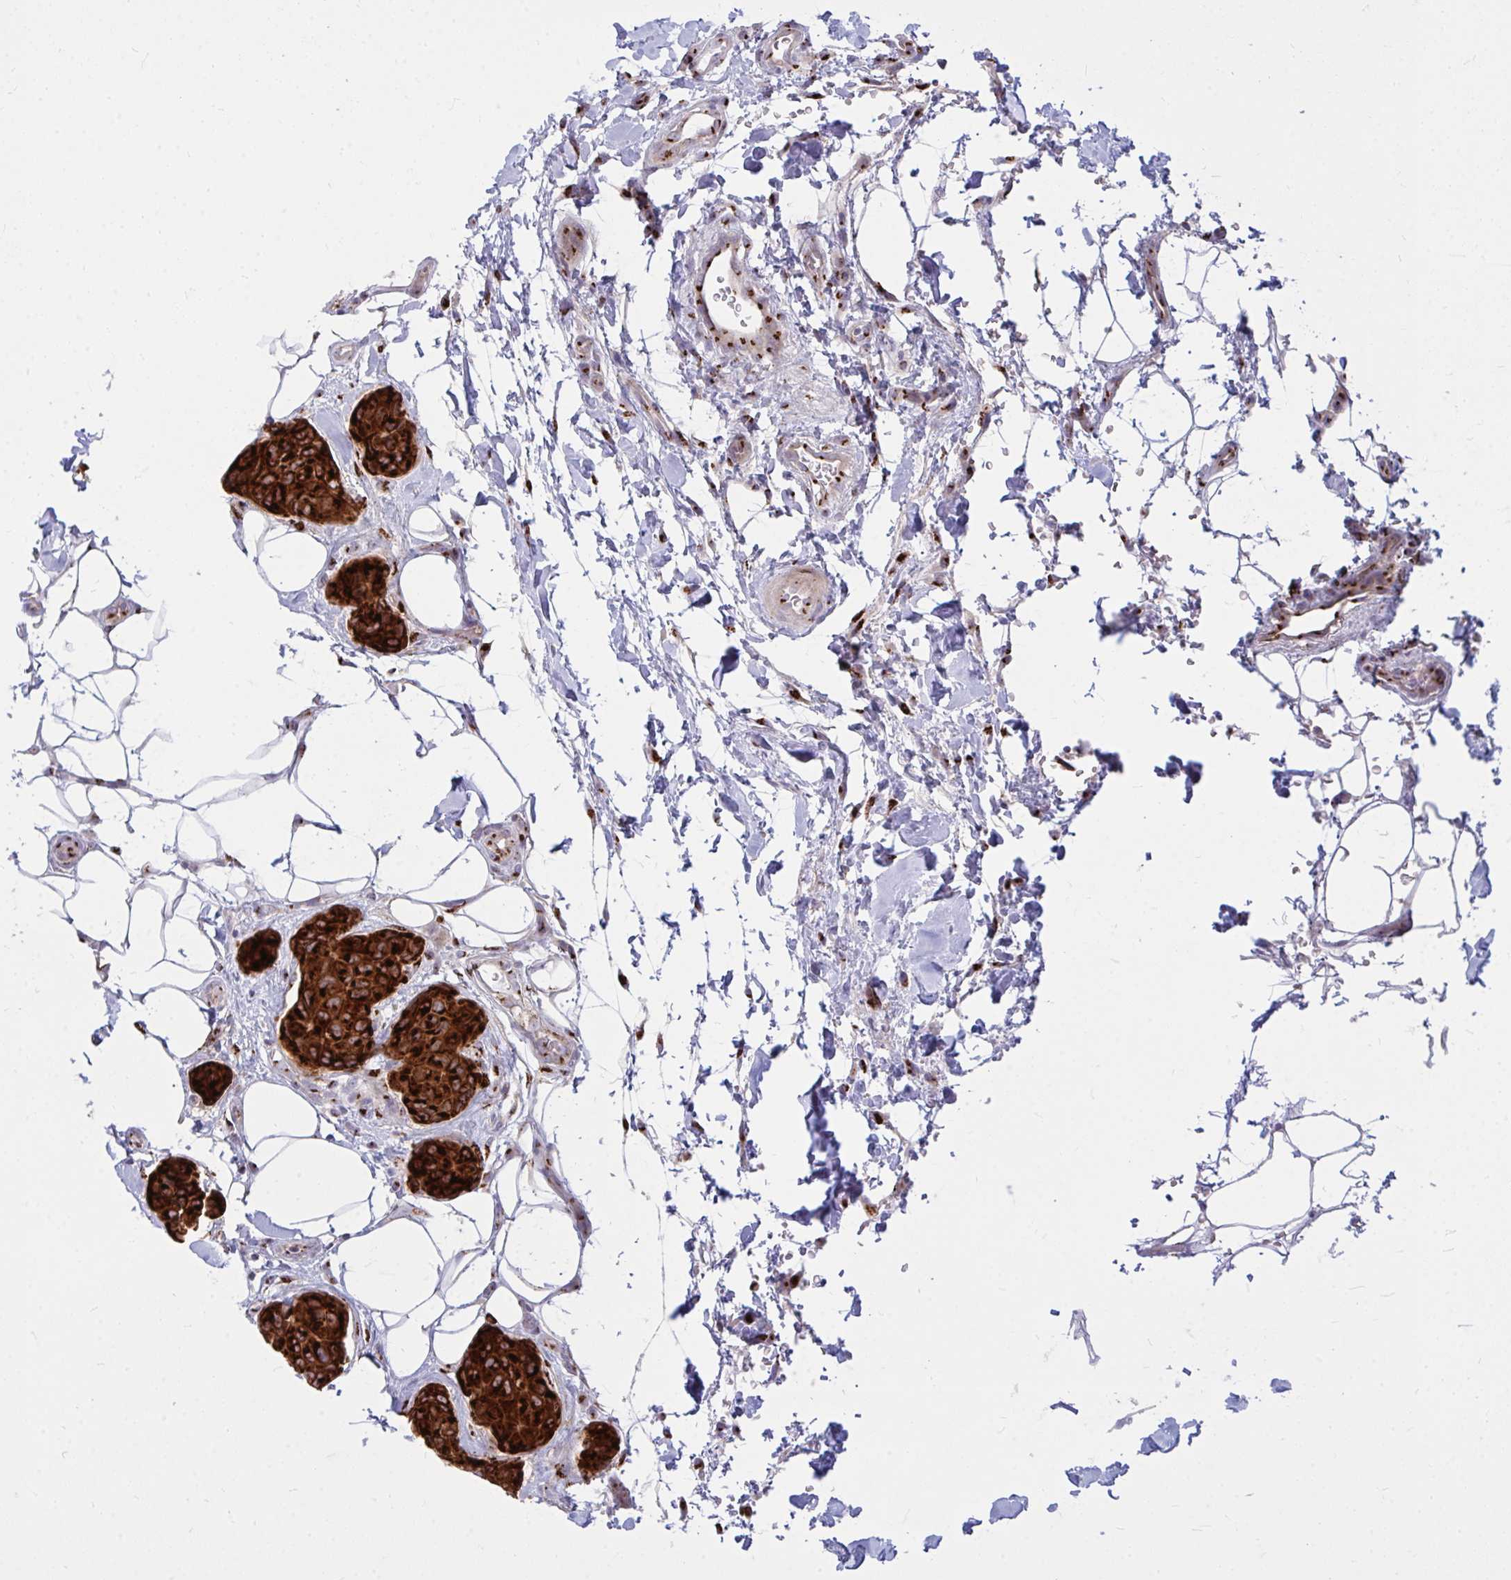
{"staining": {"intensity": "strong", "quantity": ">75%", "location": "cytoplasmic/membranous"}, "tissue": "breast cancer", "cell_type": "Tumor cells", "image_type": "cancer", "snomed": [{"axis": "morphology", "description": "Duct carcinoma"}, {"axis": "topography", "description": "Breast"}, {"axis": "topography", "description": "Lymph node"}], "caption": "Protein analysis of invasive ductal carcinoma (breast) tissue exhibits strong cytoplasmic/membranous expression in approximately >75% of tumor cells.", "gene": "RAB6B", "patient": {"sex": "female", "age": 80}}